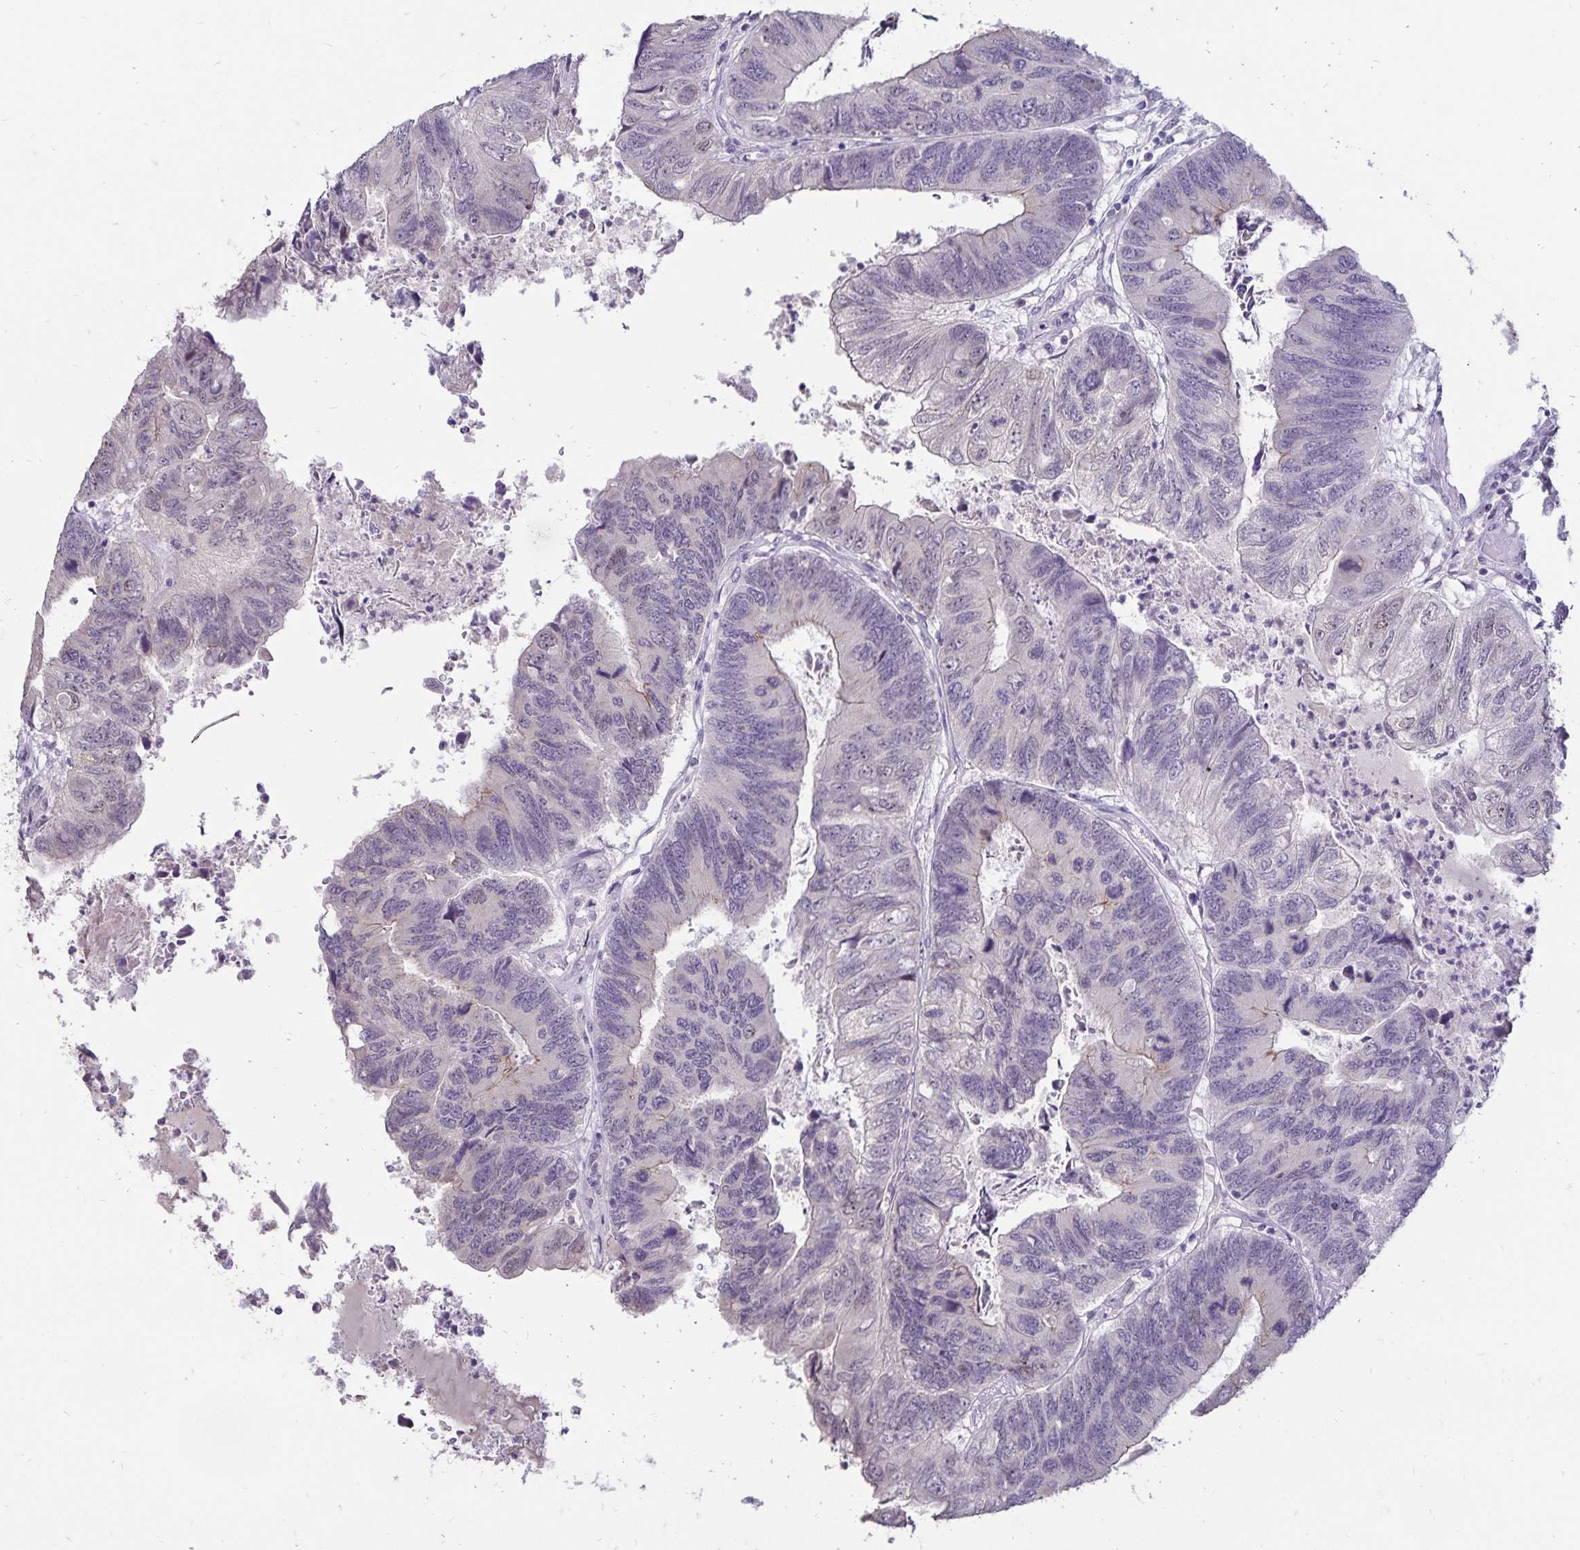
{"staining": {"intensity": "negative", "quantity": "none", "location": "none"}, "tissue": "colorectal cancer", "cell_type": "Tumor cells", "image_type": "cancer", "snomed": [{"axis": "morphology", "description": "Adenocarcinoma, NOS"}, {"axis": "topography", "description": "Colon"}], "caption": "There is no significant expression in tumor cells of colorectal cancer.", "gene": "POLB", "patient": {"sex": "female", "age": 67}}